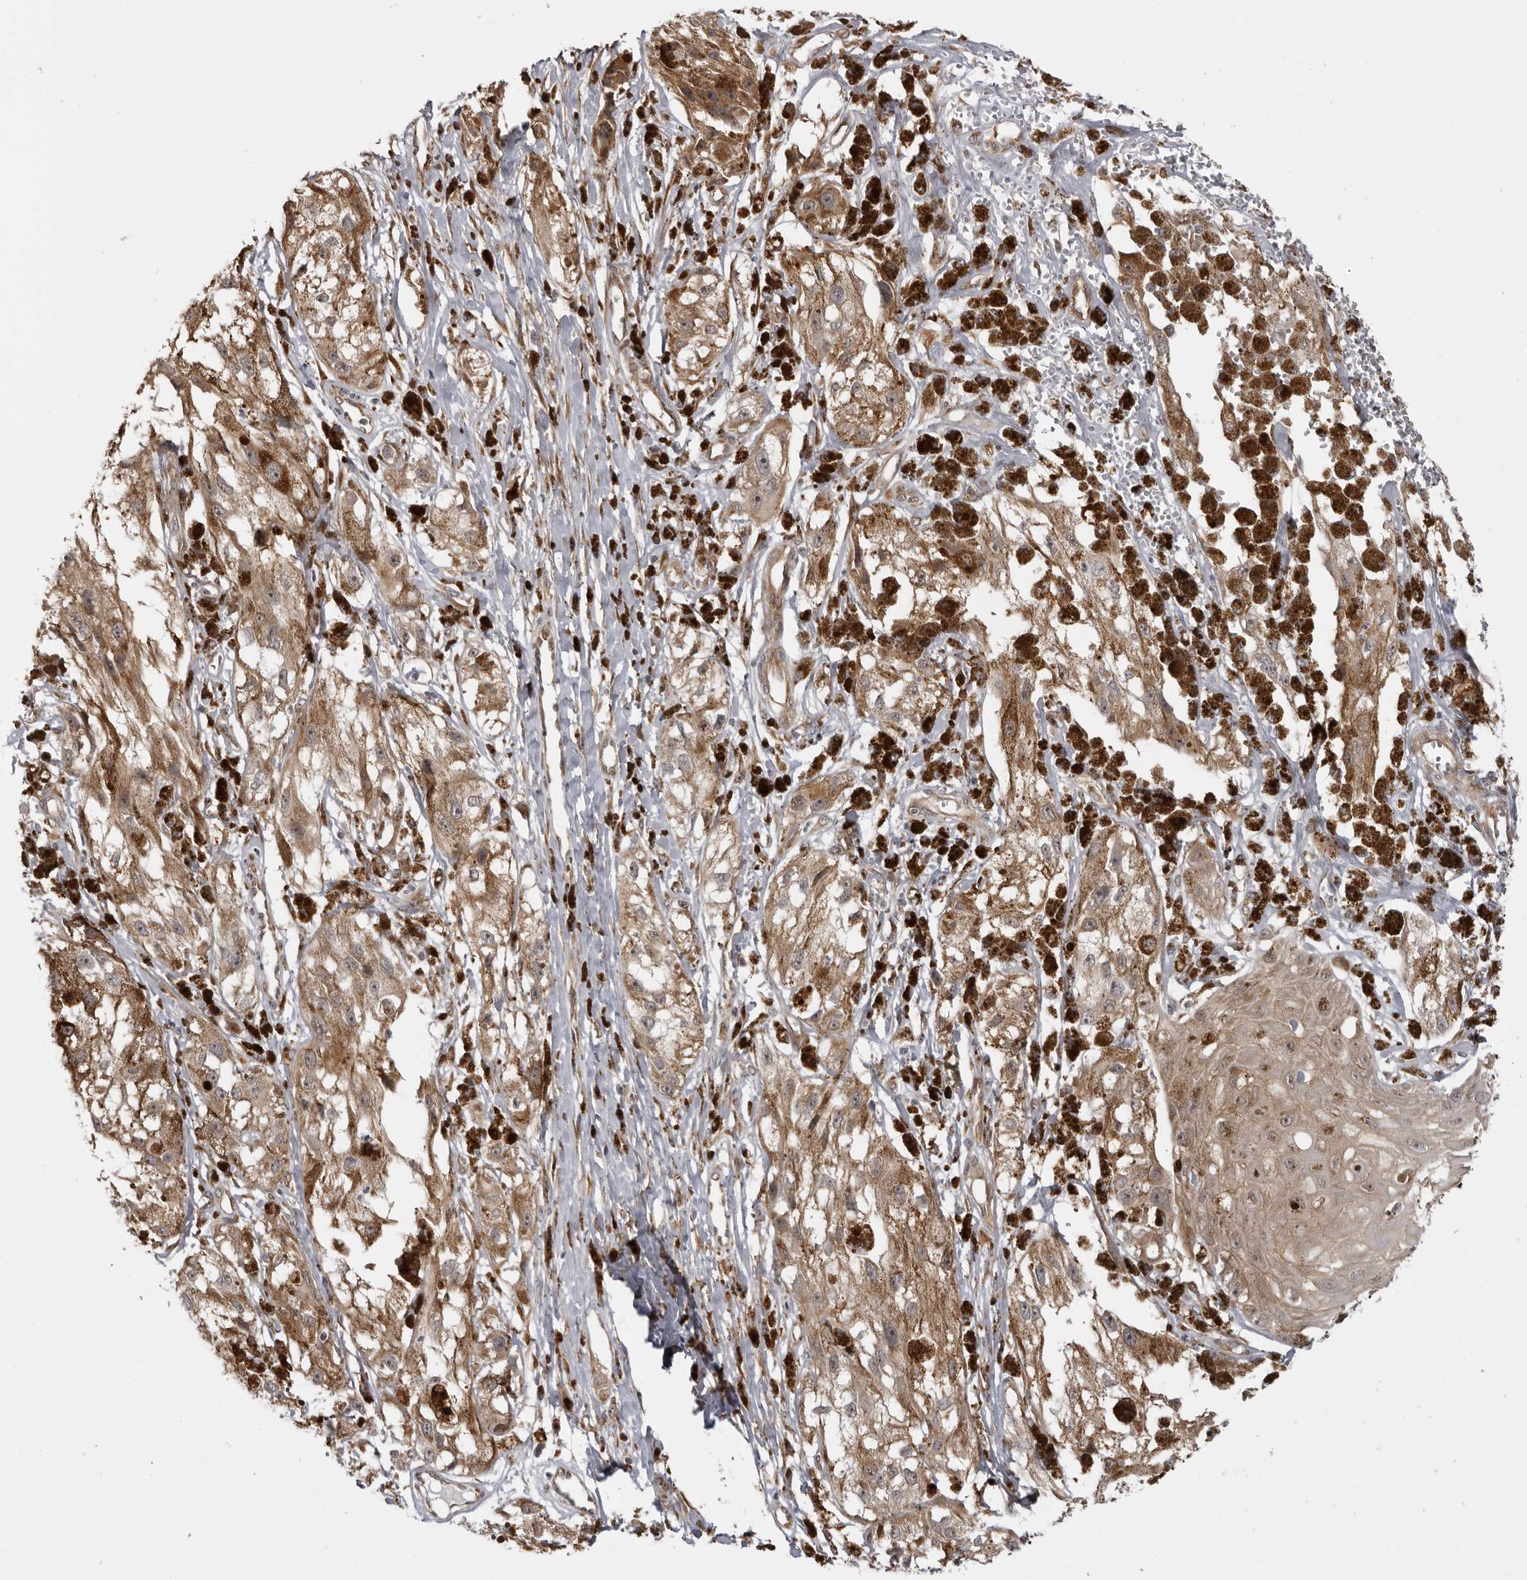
{"staining": {"intensity": "moderate", "quantity": ">75%", "location": "cytoplasmic/membranous"}, "tissue": "melanoma", "cell_type": "Tumor cells", "image_type": "cancer", "snomed": [{"axis": "morphology", "description": "Malignant melanoma, NOS"}, {"axis": "topography", "description": "Skin"}], "caption": "Protein analysis of melanoma tissue shows moderate cytoplasmic/membranous staining in about >75% of tumor cells. (brown staining indicates protein expression, while blue staining denotes nuclei).", "gene": "DNAH14", "patient": {"sex": "male", "age": 88}}